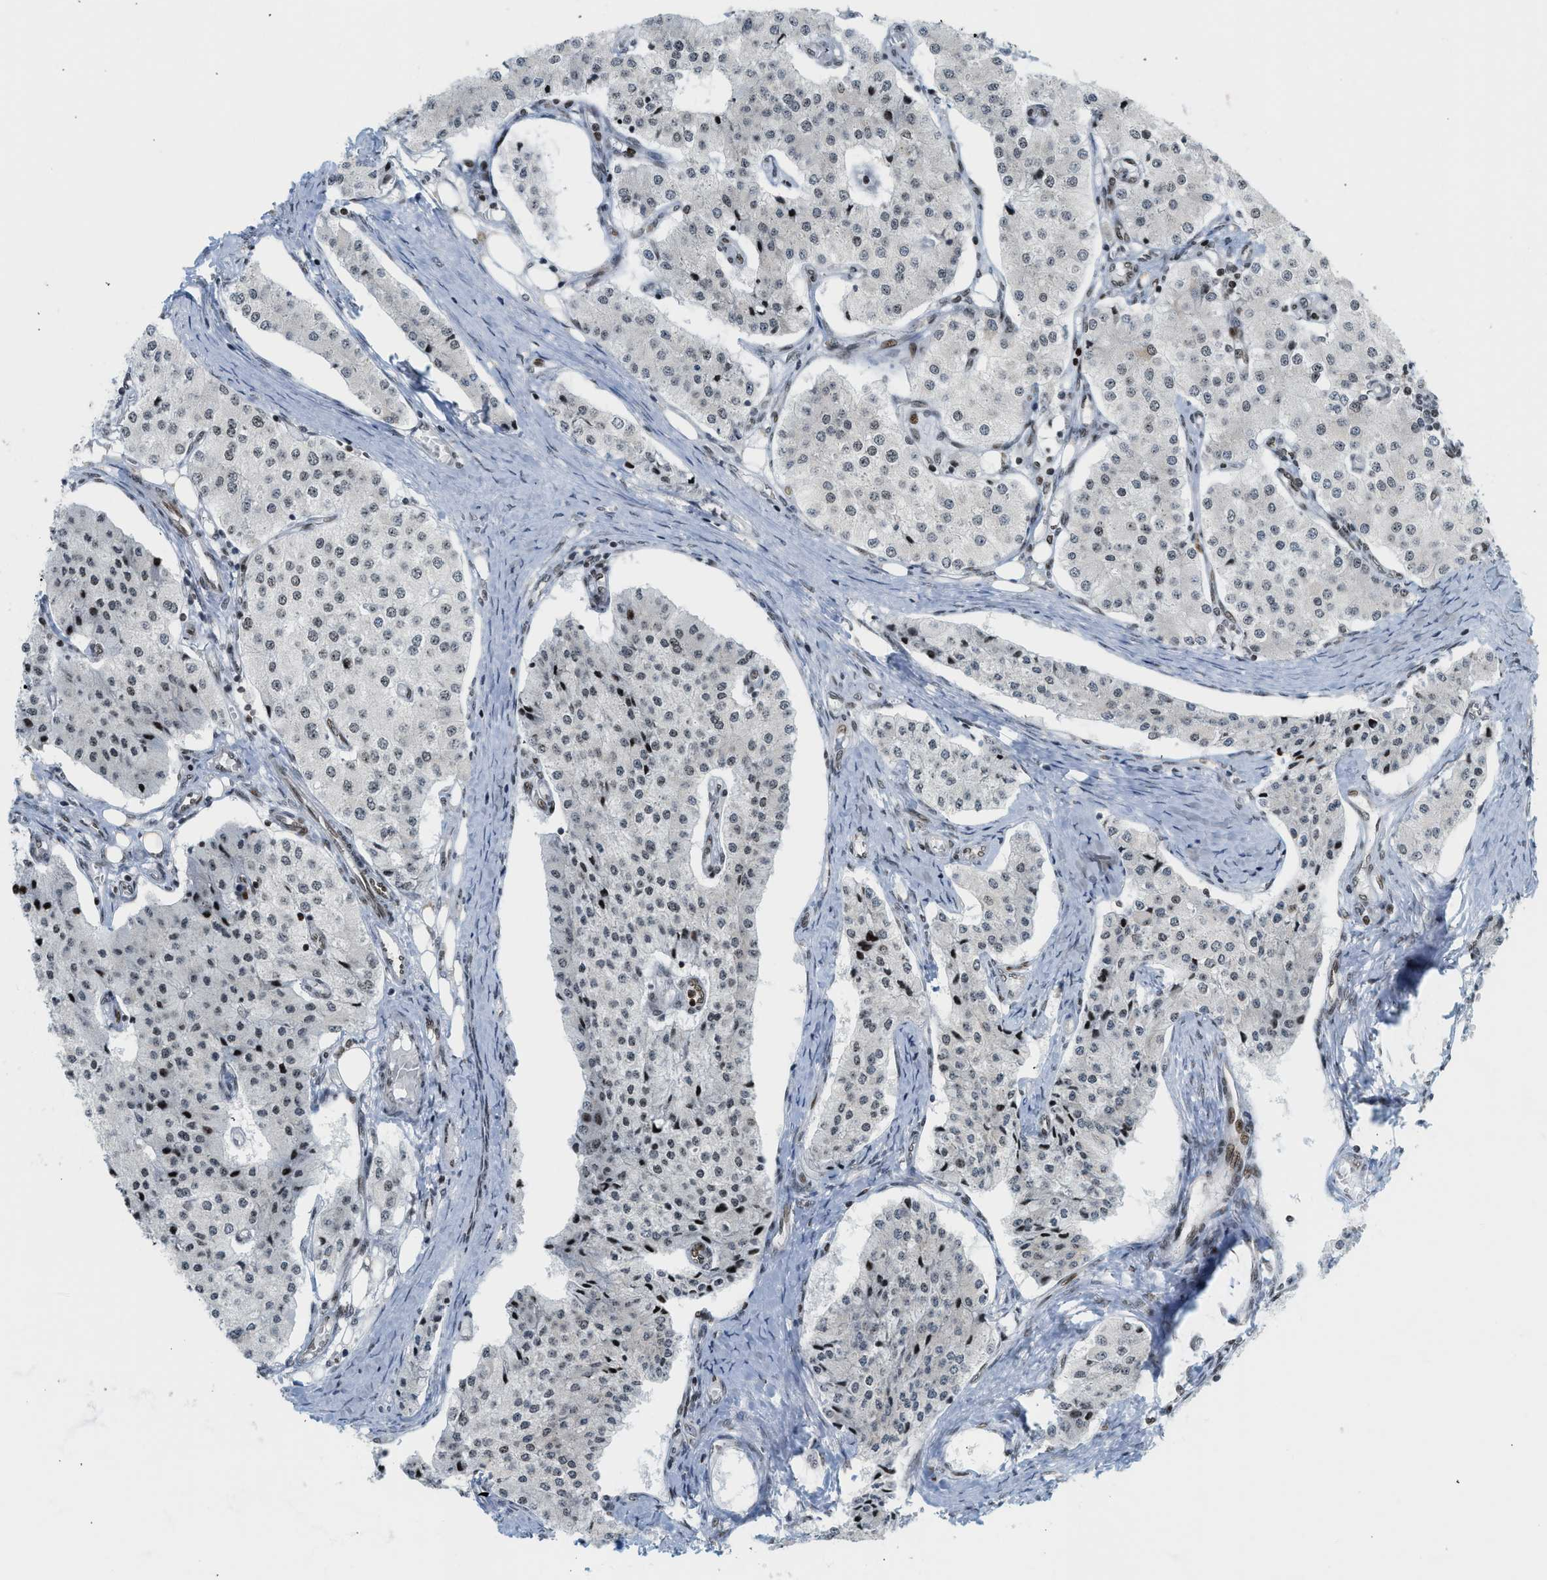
{"staining": {"intensity": "moderate", "quantity": "<25%", "location": "nuclear"}, "tissue": "carcinoid", "cell_type": "Tumor cells", "image_type": "cancer", "snomed": [{"axis": "morphology", "description": "Carcinoid, malignant, NOS"}, {"axis": "topography", "description": "Colon"}], "caption": "Immunohistochemistry micrograph of human malignant carcinoid stained for a protein (brown), which shows low levels of moderate nuclear staining in approximately <25% of tumor cells.", "gene": "ZNF22", "patient": {"sex": "female", "age": 52}}